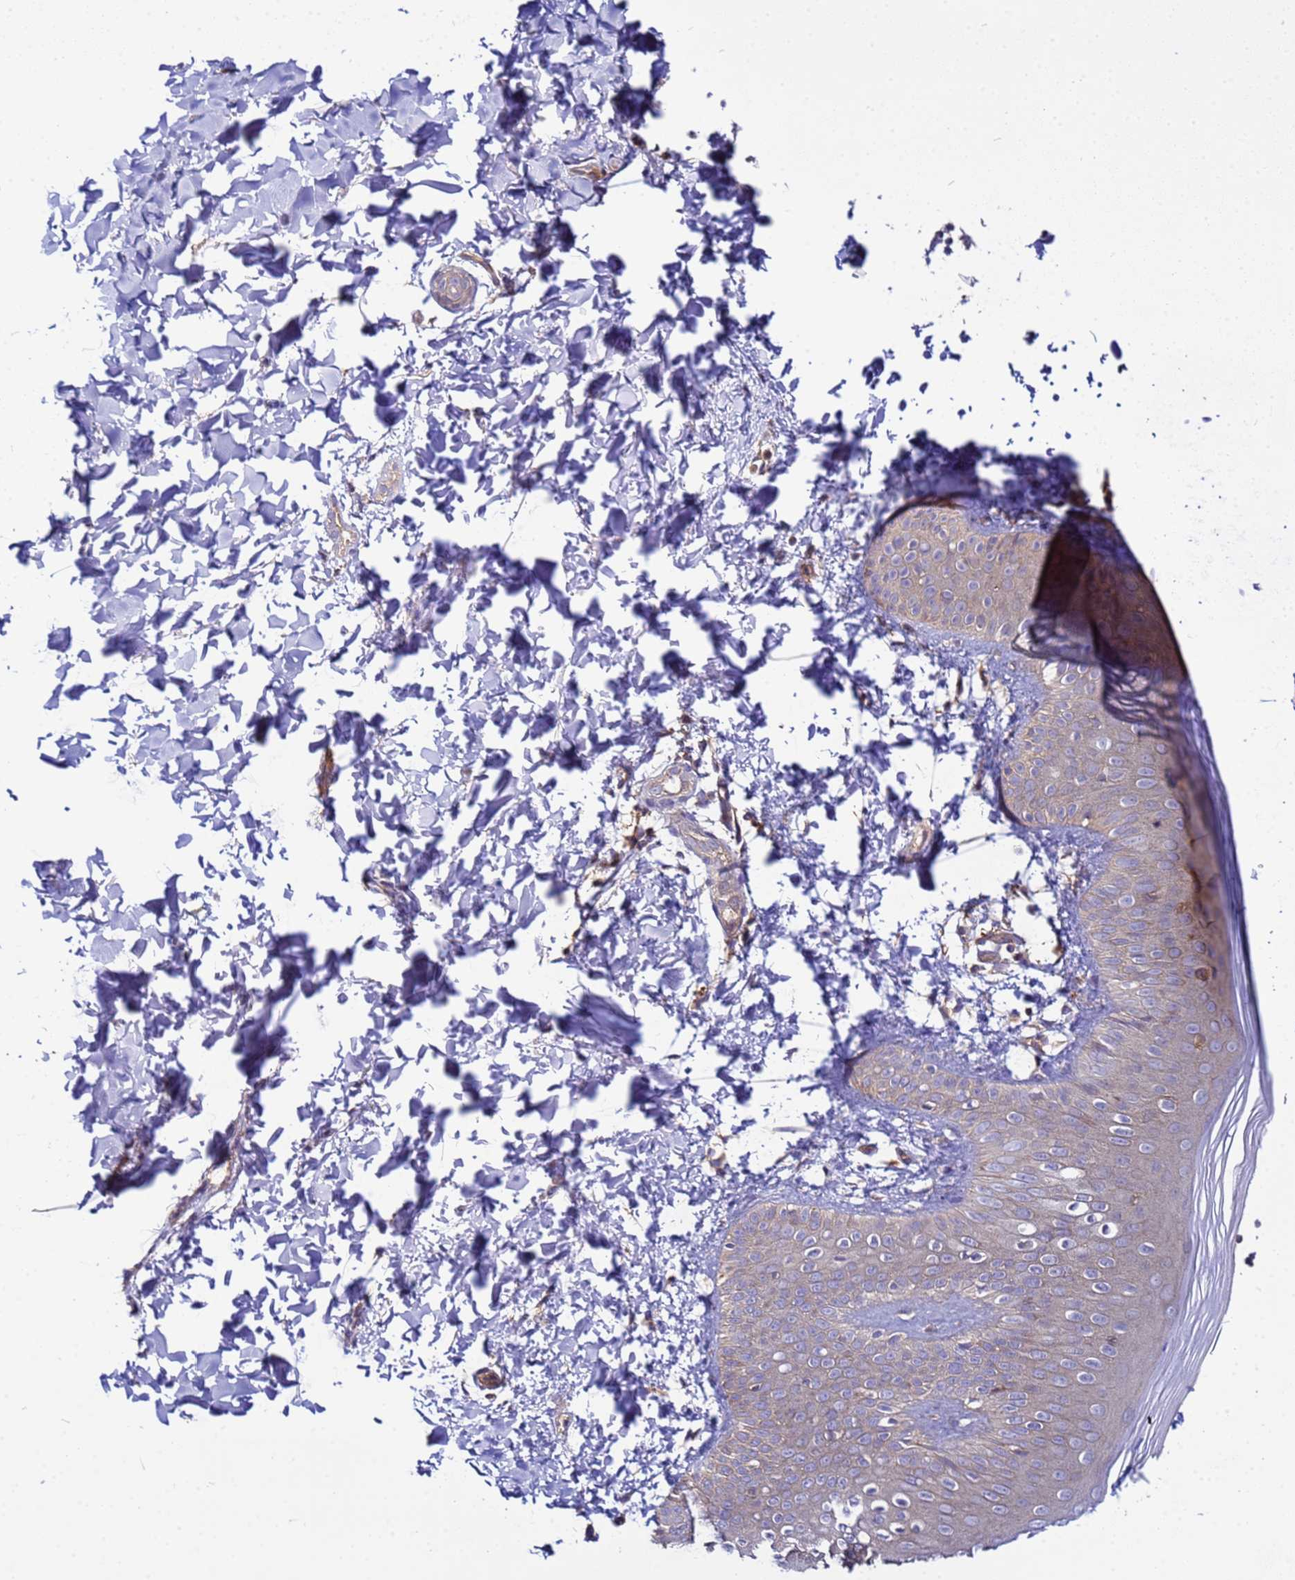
{"staining": {"intensity": "weak", "quantity": "<25%", "location": "cytoplasmic/membranous"}, "tissue": "skin", "cell_type": "Epidermal cells", "image_type": "normal", "snomed": [{"axis": "morphology", "description": "Normal tissue, NOS"}, {"axis": "morphology", "description": "Inflammation, NOS"}, {"axis": "topography", "description": "Soft tissue"}, {"axis": "topography", "description": "Anal"}], "caption": "High magnification brightfield microscopy of unremarkable skin stained with DAB (3,3'-diaminobenzidine) (brown) and counterstained with hematoxylin (blue): epidermal cells show no significant positivity.", "gene": "STK38L", "patient": {"sex": "female", "age": 15}}